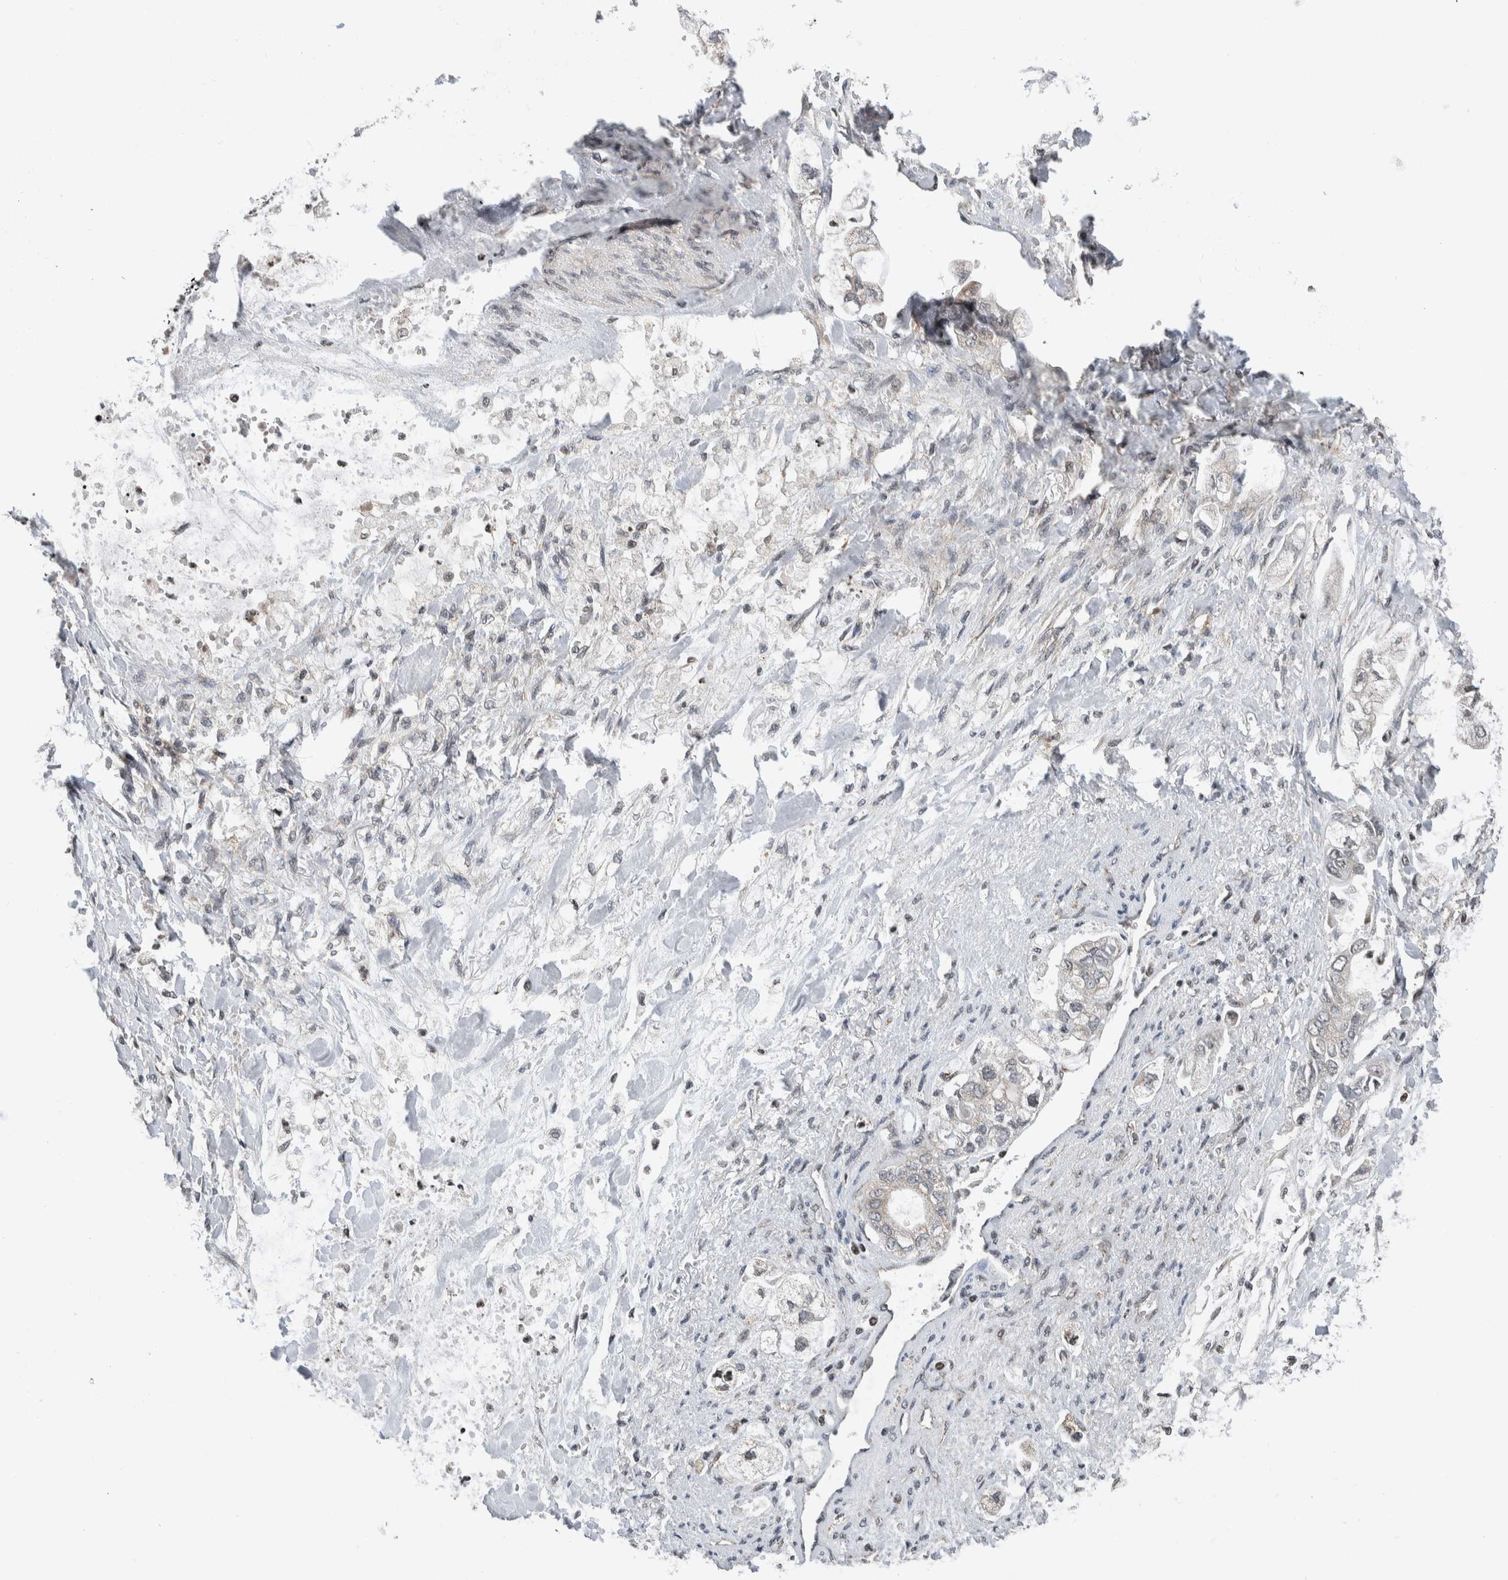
{"staining": {"intensity": "weak", "quantity": "<25%", "location": "cytoplasmic/membranous"}, "tissue": "stomach cancer", "cell_type": "Tumor cells", "image_type": "cancer", "snomed": [{"axis": "morphology", "description": "Normal tissue, NOS"}, {"axis": "morphology", "description": "Adenocarcinoma, NOS"}, {"axis": "topography", "description": "Stomach"}], "caption": "Protein analysis of stomach cancer (adenocarcinoma) displays no significant positivity in tumor cells. (Brightfield microscopy of DAB (3,3'-diaminobenzidine) immunohistochemistry at high magnification).", "gene": "NPLOC4", "patient": {"sex": "male", "age": 62}}